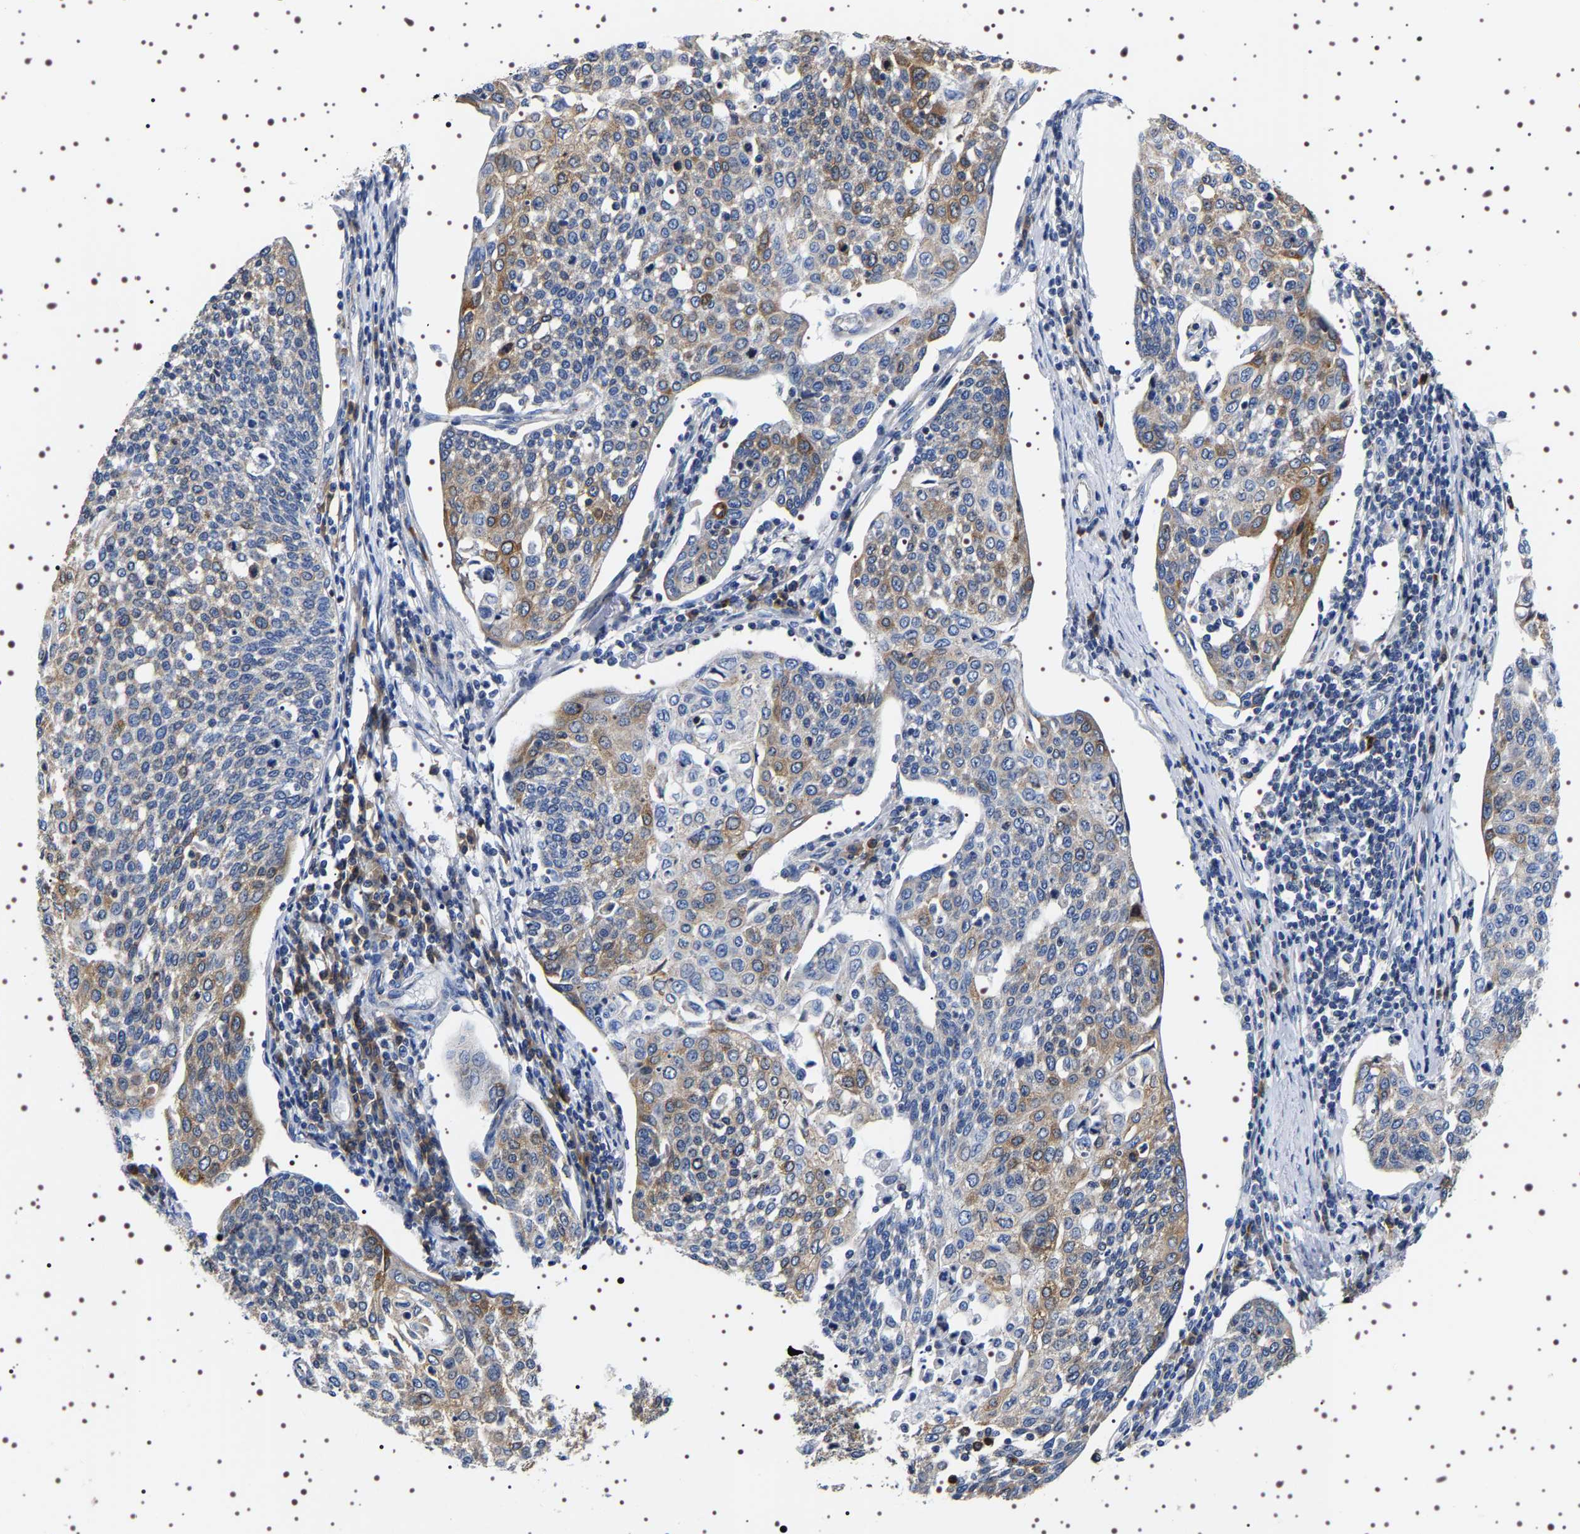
{"staining": {"intensity": "moderate", "quantity": "<25%", "location": "cytoplasmic/membranous"}, "tissue": "cervical cancer", "cell_type": "Tumor cells", "image_type": "cancer", "snomed": [{"axis": "morphology", "description": "Squamous cell carcinoma, NOS"}, {"axis": "topography", "description": "Cervix"}], "caption": "A photomicrograph showing moderate cytoplasmic/membranous expression in approximately <25% of tumor cells in squamous cell carcinoma (cervical), as visualized by brown immunohistochemical staining.", "gene": "SQLE", "patient": {"sex": "female", "age": 34}}